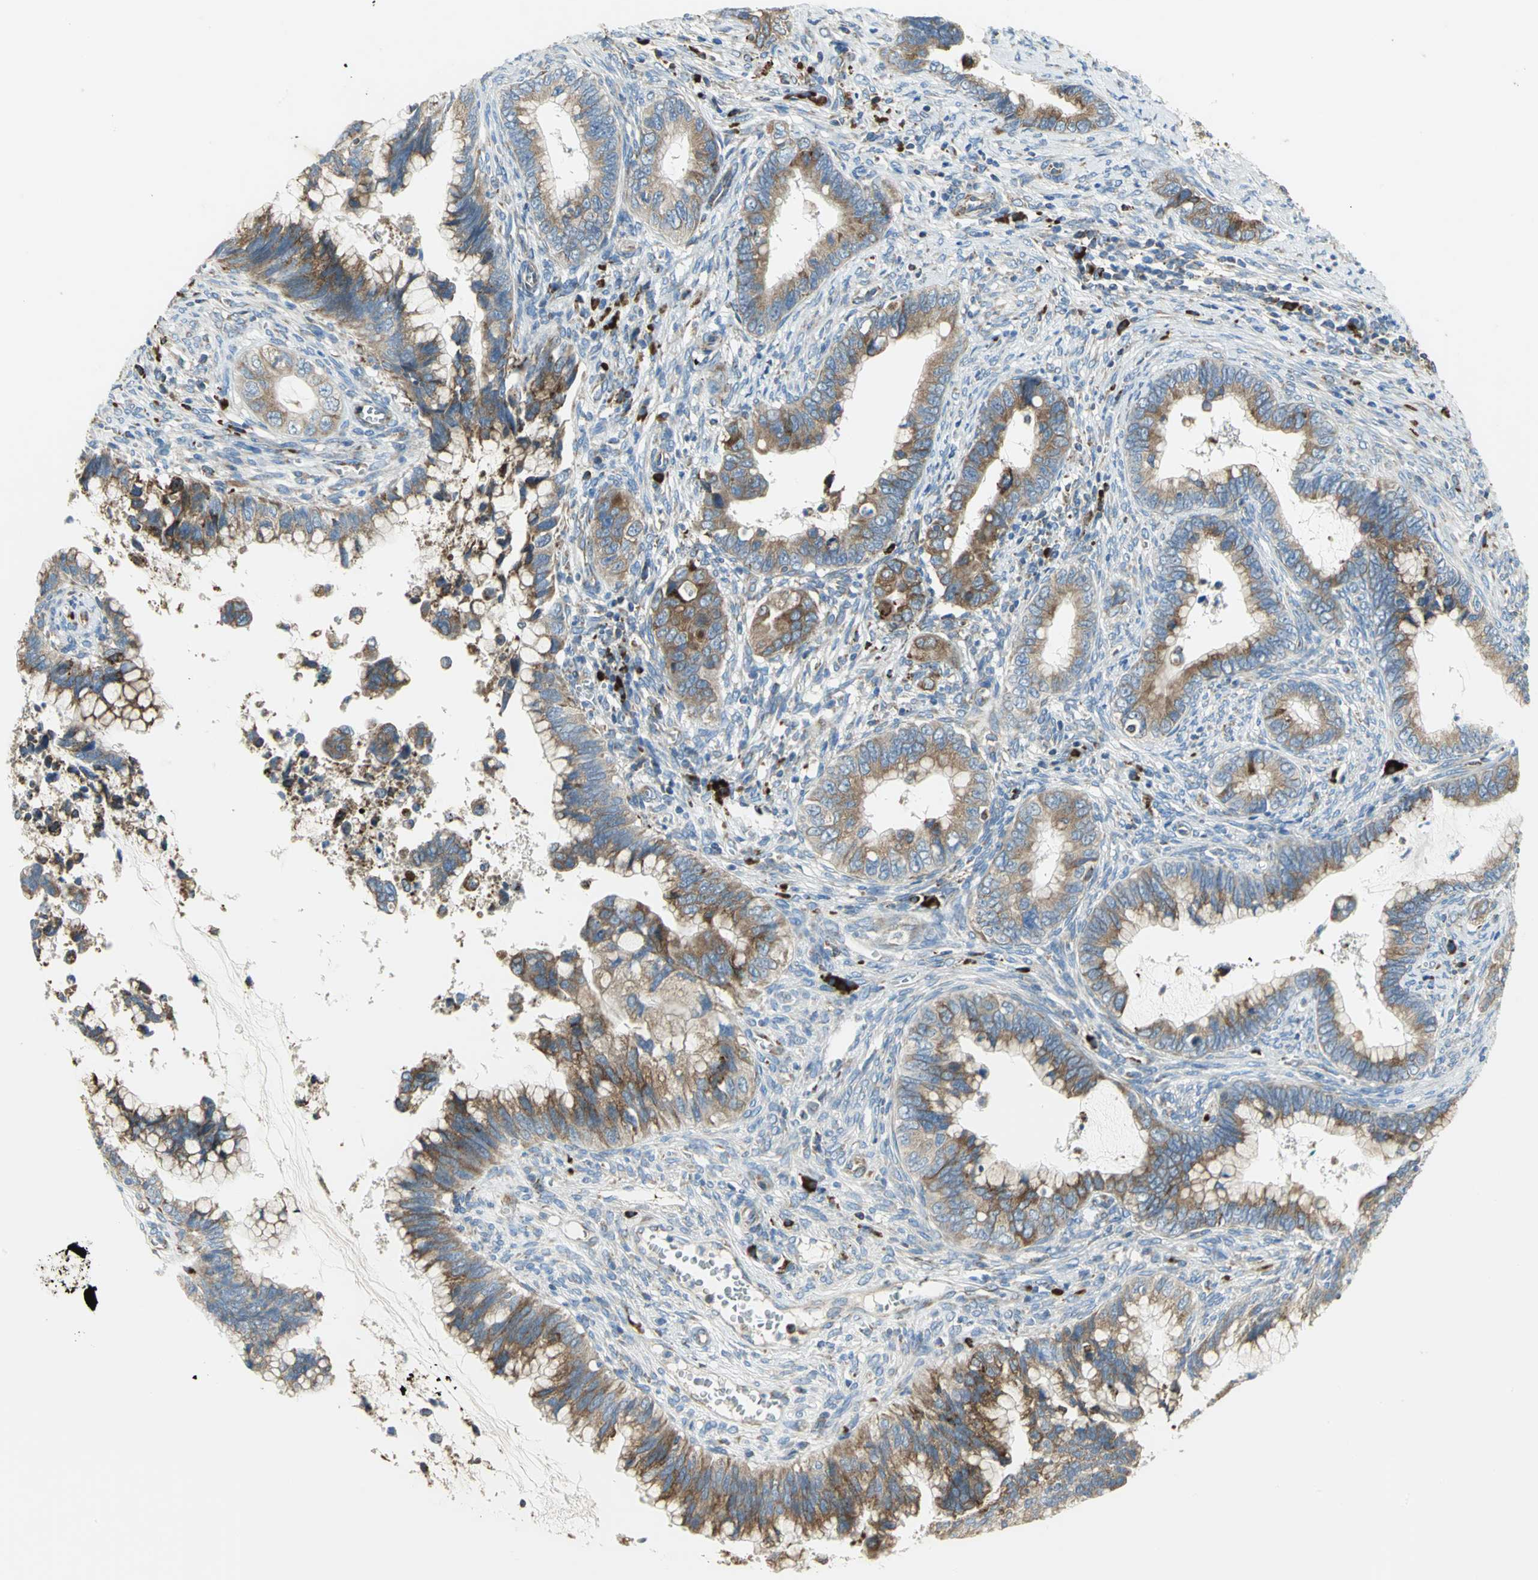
{"staining": {"intensity": "strong", "quantity": ">75%", "location": "cytoplasmic/membranous"}, "tissue": "cervical cancer", "cell_type": "Tumor cells", "image_type": "cancer", "snomed": [{"axis": "morphology", "description": "Adenocarcinoma, NOS"}, {"axis": "topography", "description": "Cervix"}], "caption": "This is a histology image of immunohistochemistry staining of cervical adenocarcinoma, which shows strong staining in the cytoplasmic/membranous of tumor cells.", "gene": "TULP4", "patient": {"sex": "female", "age": 44}}